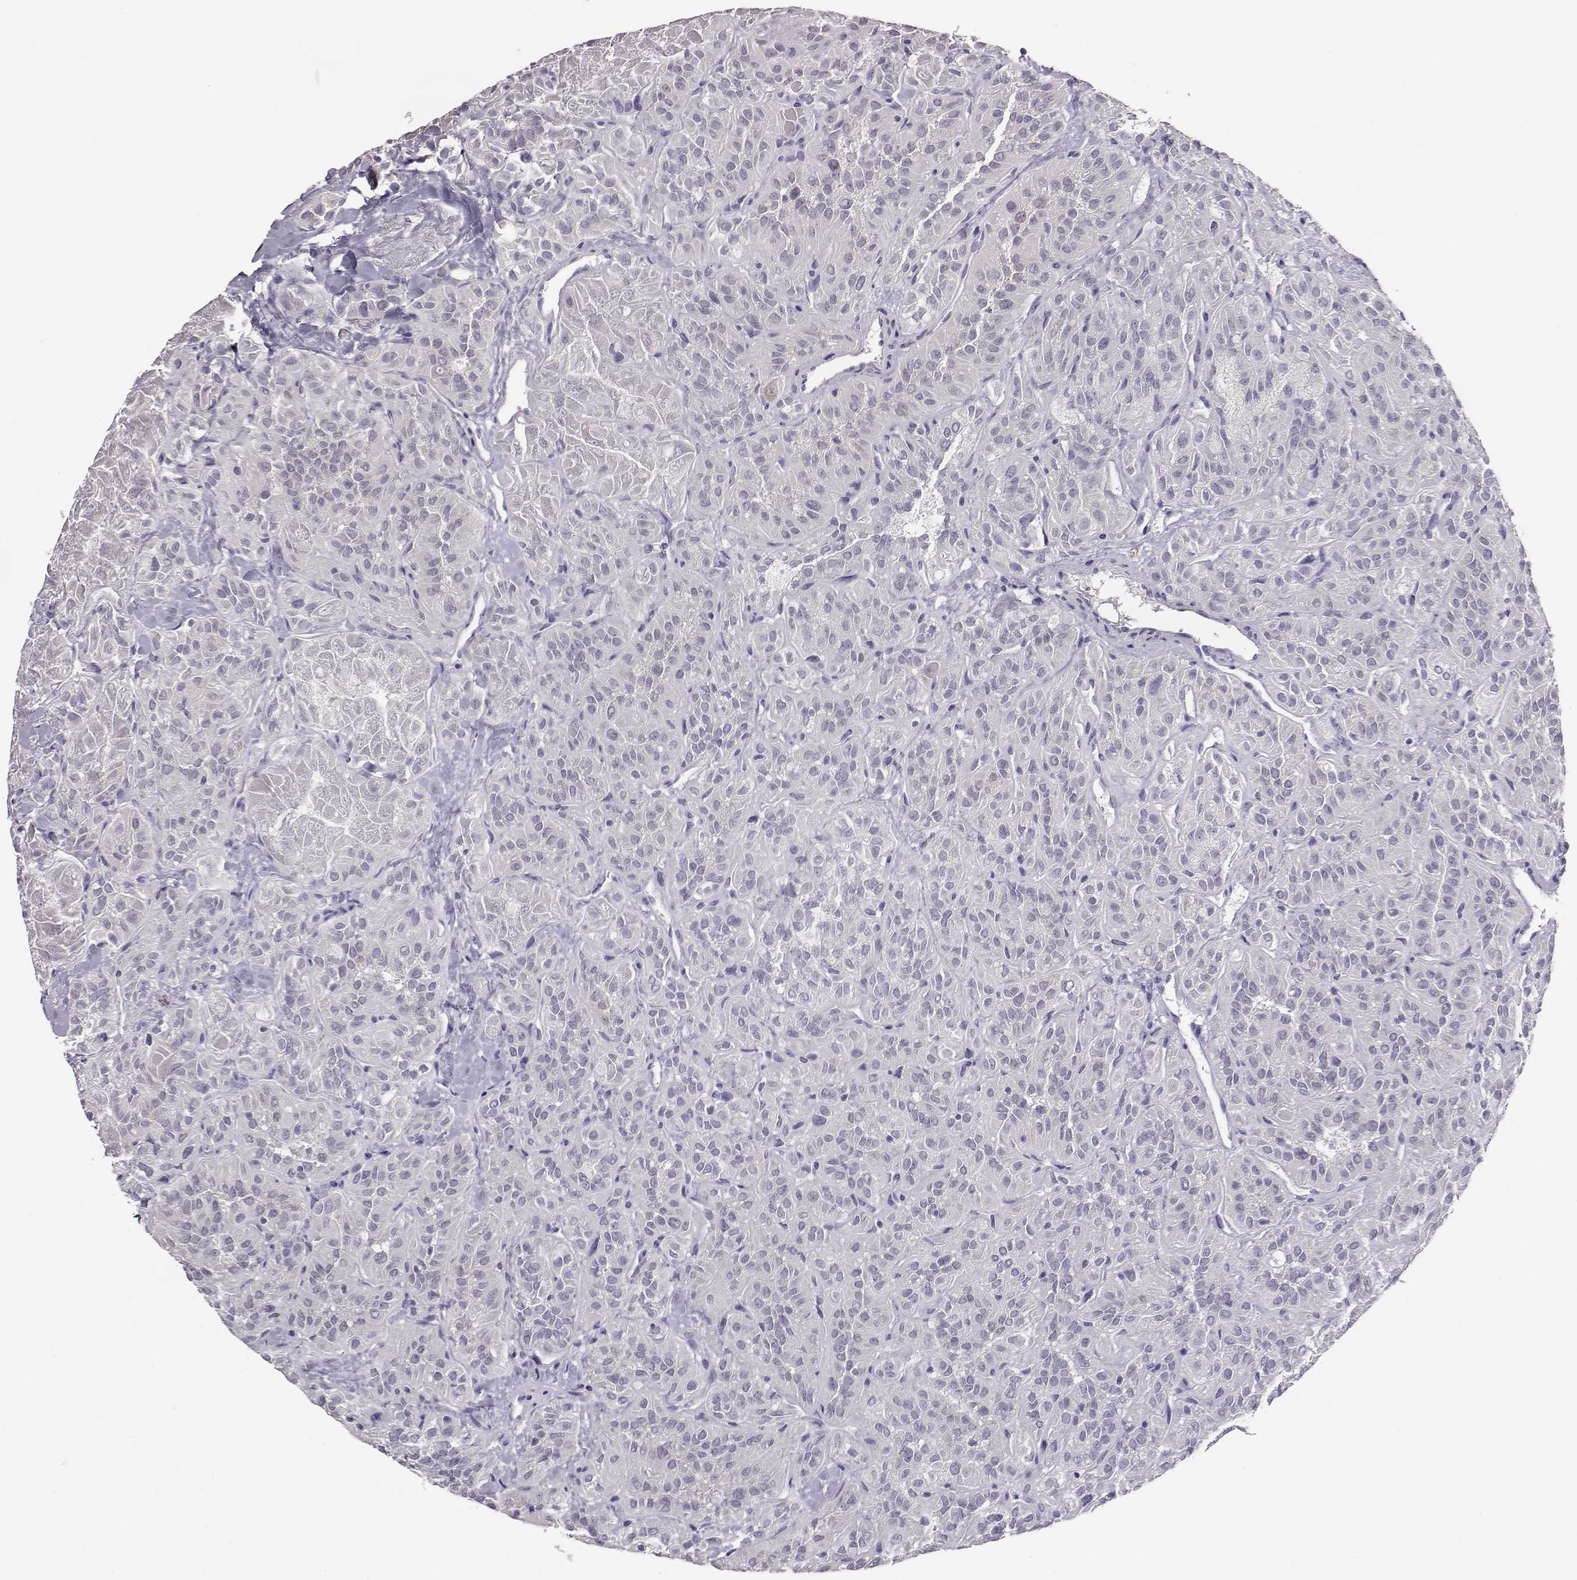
{"staining": {"intensity": "negative", "quantity": "none", "location": "none"}, "tissue": "thyroid cancer", "cell_type": "Tumor cells", "image_type": "cancer", "snomed": [{"axis": "morphology", "description": "Papillary adenocarcinoma, NOS"}, {"axis": "topography", "description": "Thyroid gland"}], "caption": "Tumor cells are negative for brown protein staining in thyroid cancer.", "gene": "ADGRG5", "patient": {"sex": "female", "age": 45}}